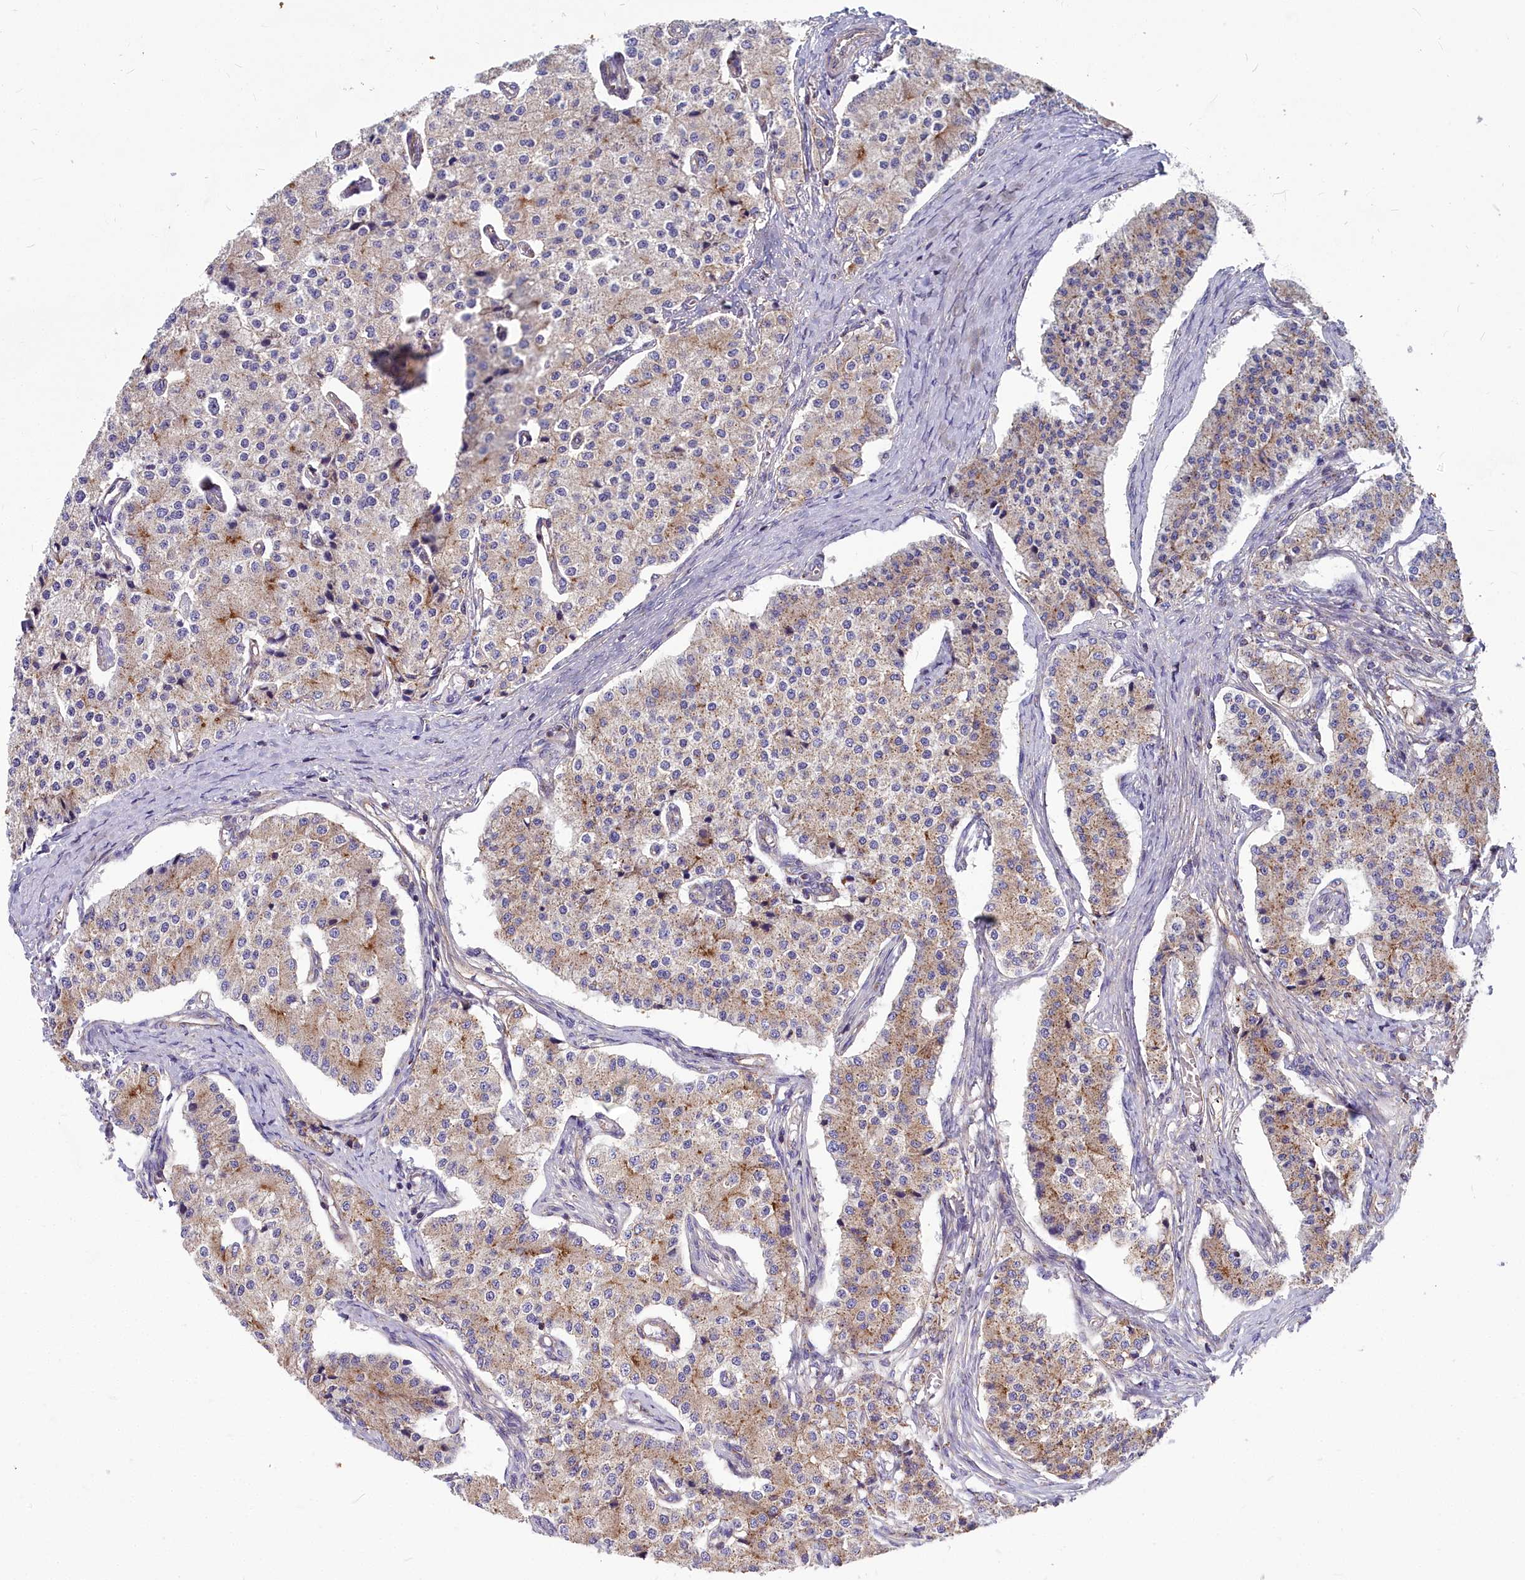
{"staining": {"intensity": "weak", "quantity": "25%-75%", "location": "cytoplasmic/membranous"}, "tissue": "carcinoid", "cell_type": "Tumor cells", "image_type": "cancer", "snomed": [{"axis": "morphology", "description": "Carcinoid, malignant, NOS"}, {"axis": "topography", "description": "Colon"}], "caption": "Immunohistochemical staining of malignant carcinoid shows low levels of weak cytoplasmic/membranous staining in about 25%-75% of tumor cells.", "gene": "FRMPD1", "patient": {"sex": "female", "age": 52}}